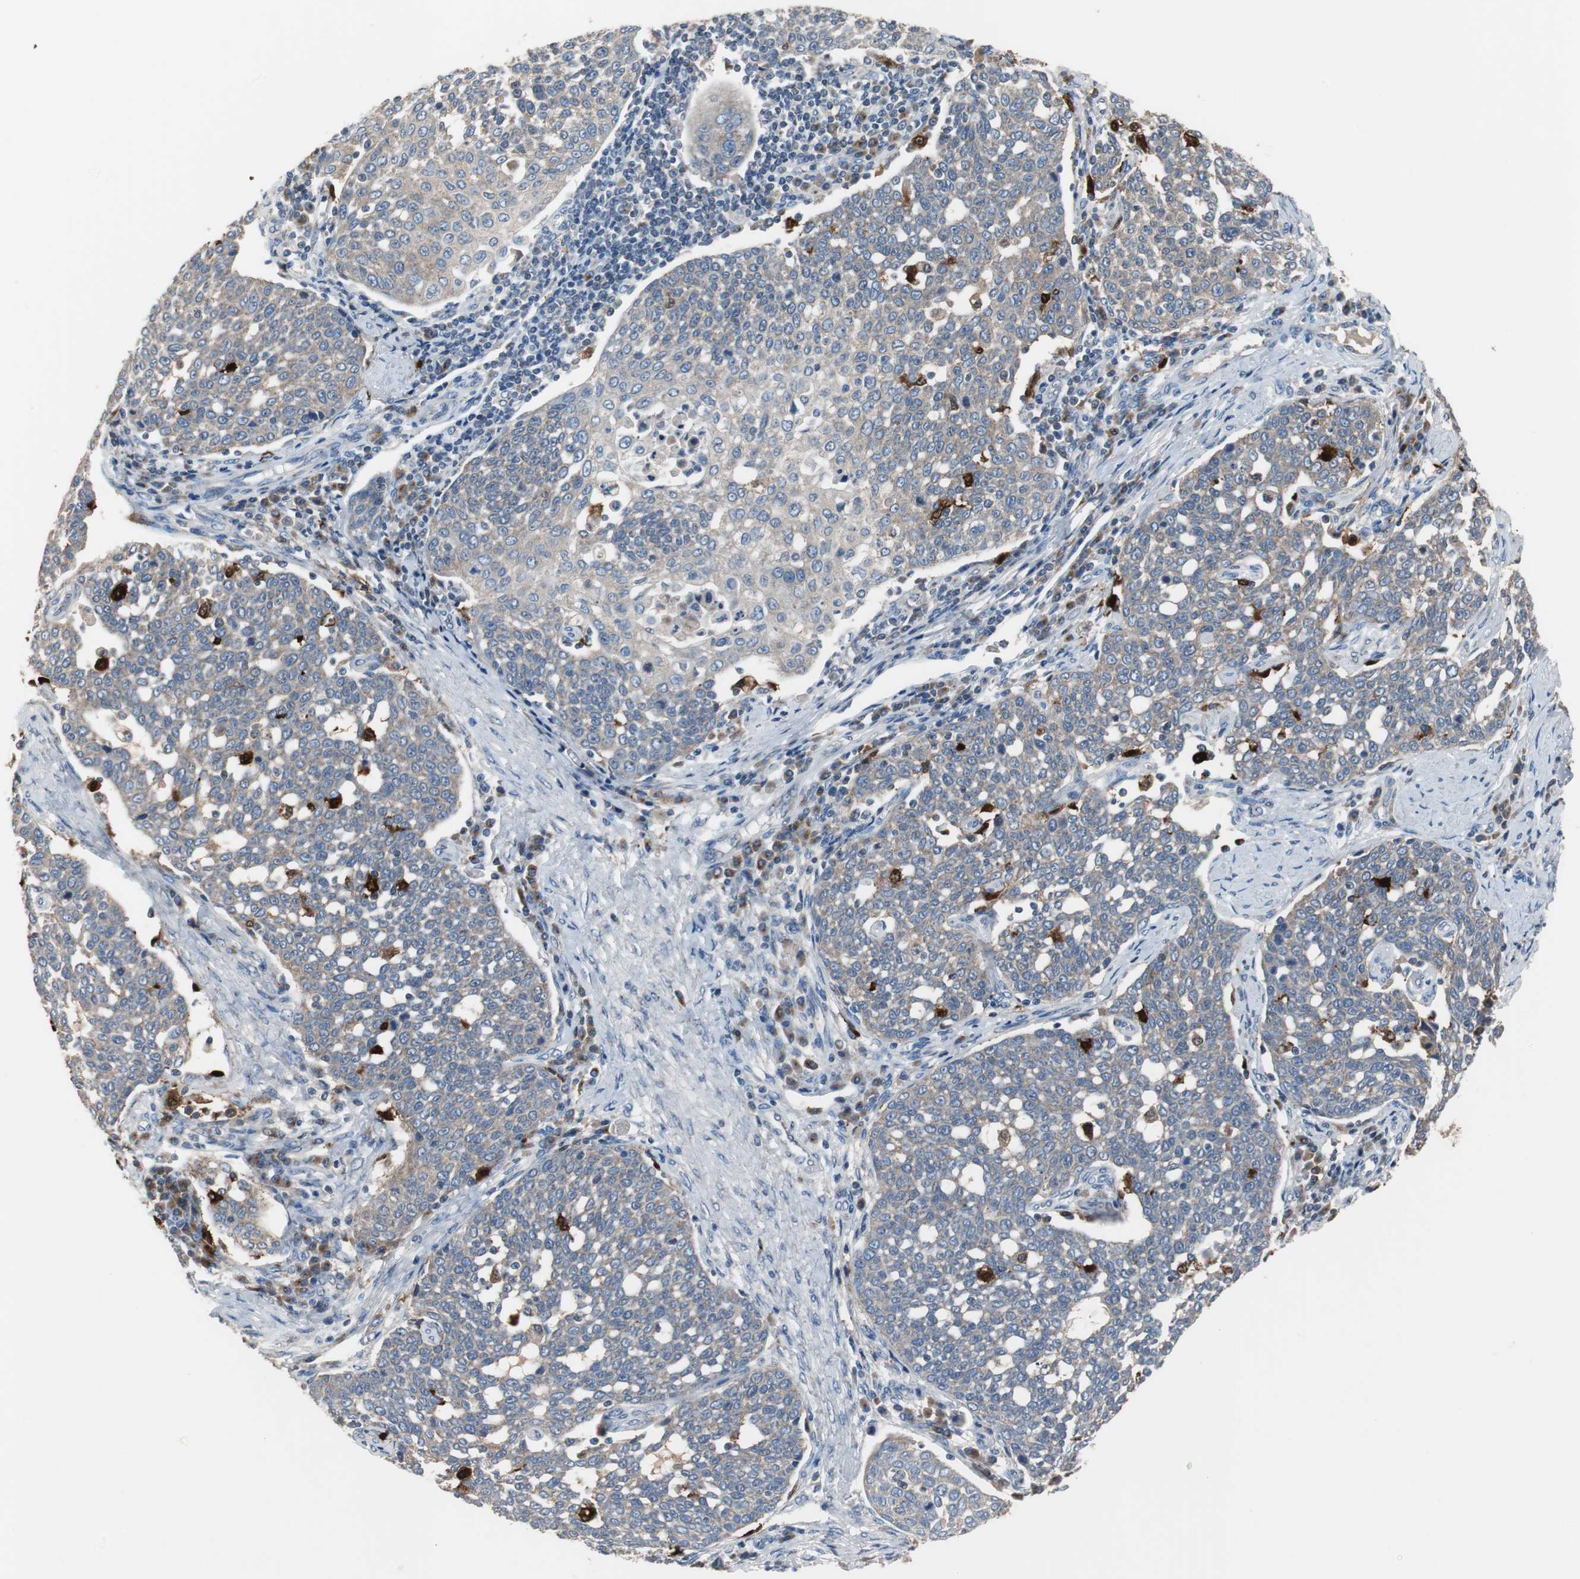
{"staining": {"intensity": "weak", "quantity": "25%-75%", "location": "cytoplasmic/membranous"}, "tissue": "cervical cancer", "cell_type": "Tumor cells", "image_type": "cancer", "snomed": [{"axis": "morphology", "description": "Squamous cell carcinoma, NOS"}, {"axis": "topography", "description": "Cervix"}], "caption": "This is an image of immunohistochemistry staining of cervical squamous cell carcinoma, which shows weak expression in the cytoplasmic/membranous of tumor cells.", "gene": "CALB2", "patient": {"sex": "female", "age": 34}}